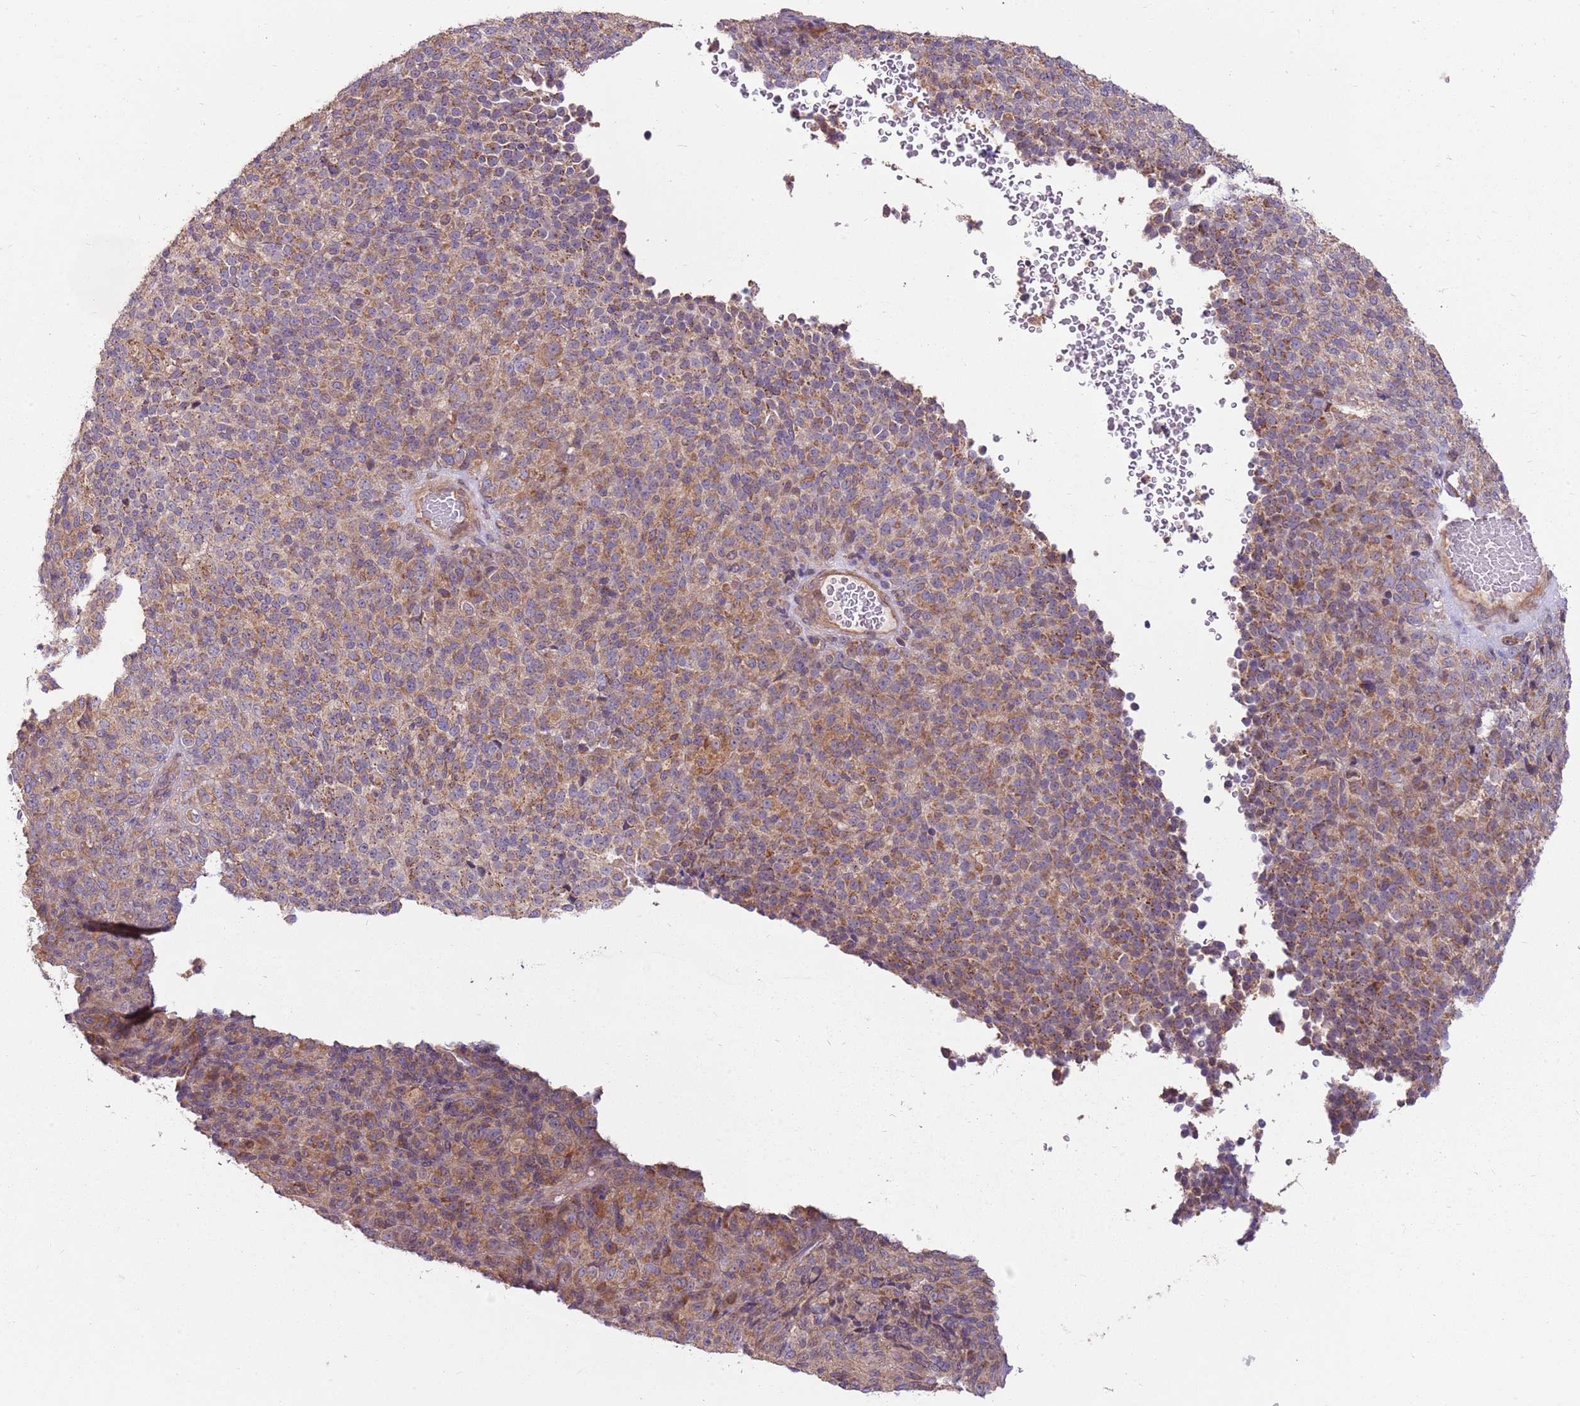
{"staining": {"intensity": "moderate", "quantity": ">75%", "location": "cytoplasmic/membranous"}, "tissue": "melanoma", "cell_type": "Tumor cells", "image_type": "cancer", "snomed": [{"axis": "morphology", "description": "Malignant melanoma, Metastatic site"}, {"axis": "topography", "description": "Brain"}], "caption": "There is medium levels of moderate cytoplasmic/membranous positivity in tumor cells of malignant melanoma (metastatic site), as demonstrated by immunohistochemical staining (brown color).", "gene": "SPATA31D1", "patient": {"sex": "female", "age": 56}}